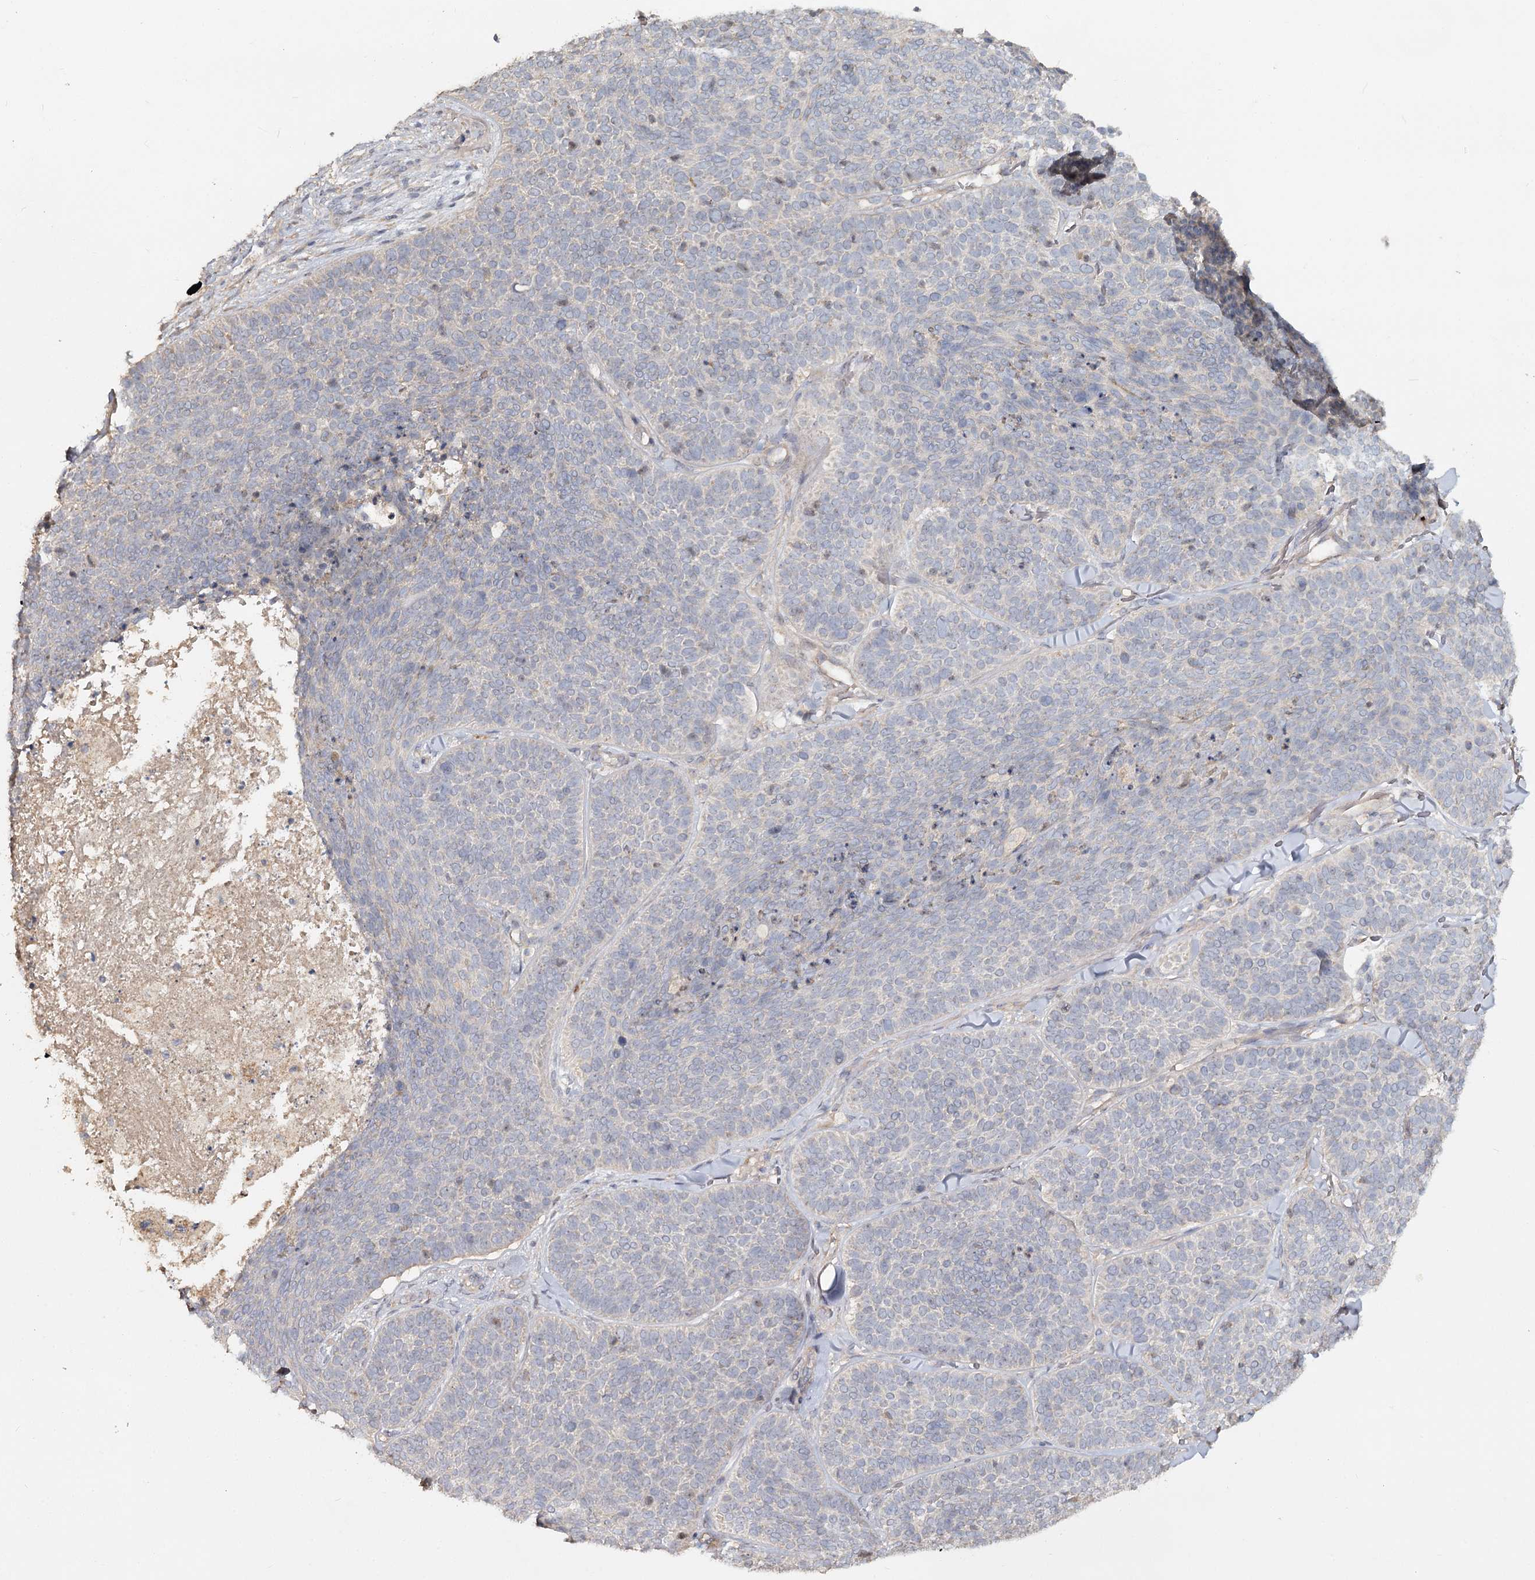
{"staining": {"intensity": "negative", "quantity": "none", "location": "none"}, "tissue": "skin cancer", "cell_type": "Tumor cells", "image_type": "cancer", "snomed": [{"axis": "morphology", "description": "Basal cell carcinoma"}, {"axis": "topography", "description": "Skin"}], "caption": "Immunohistochemistry micrograph of basal cell carcinoma (skin) stained for a protein (brown), which displays no expression in tumor cells.", "gene": "ANGPTL5", "patient": {"sex": "male", "age": 85}}